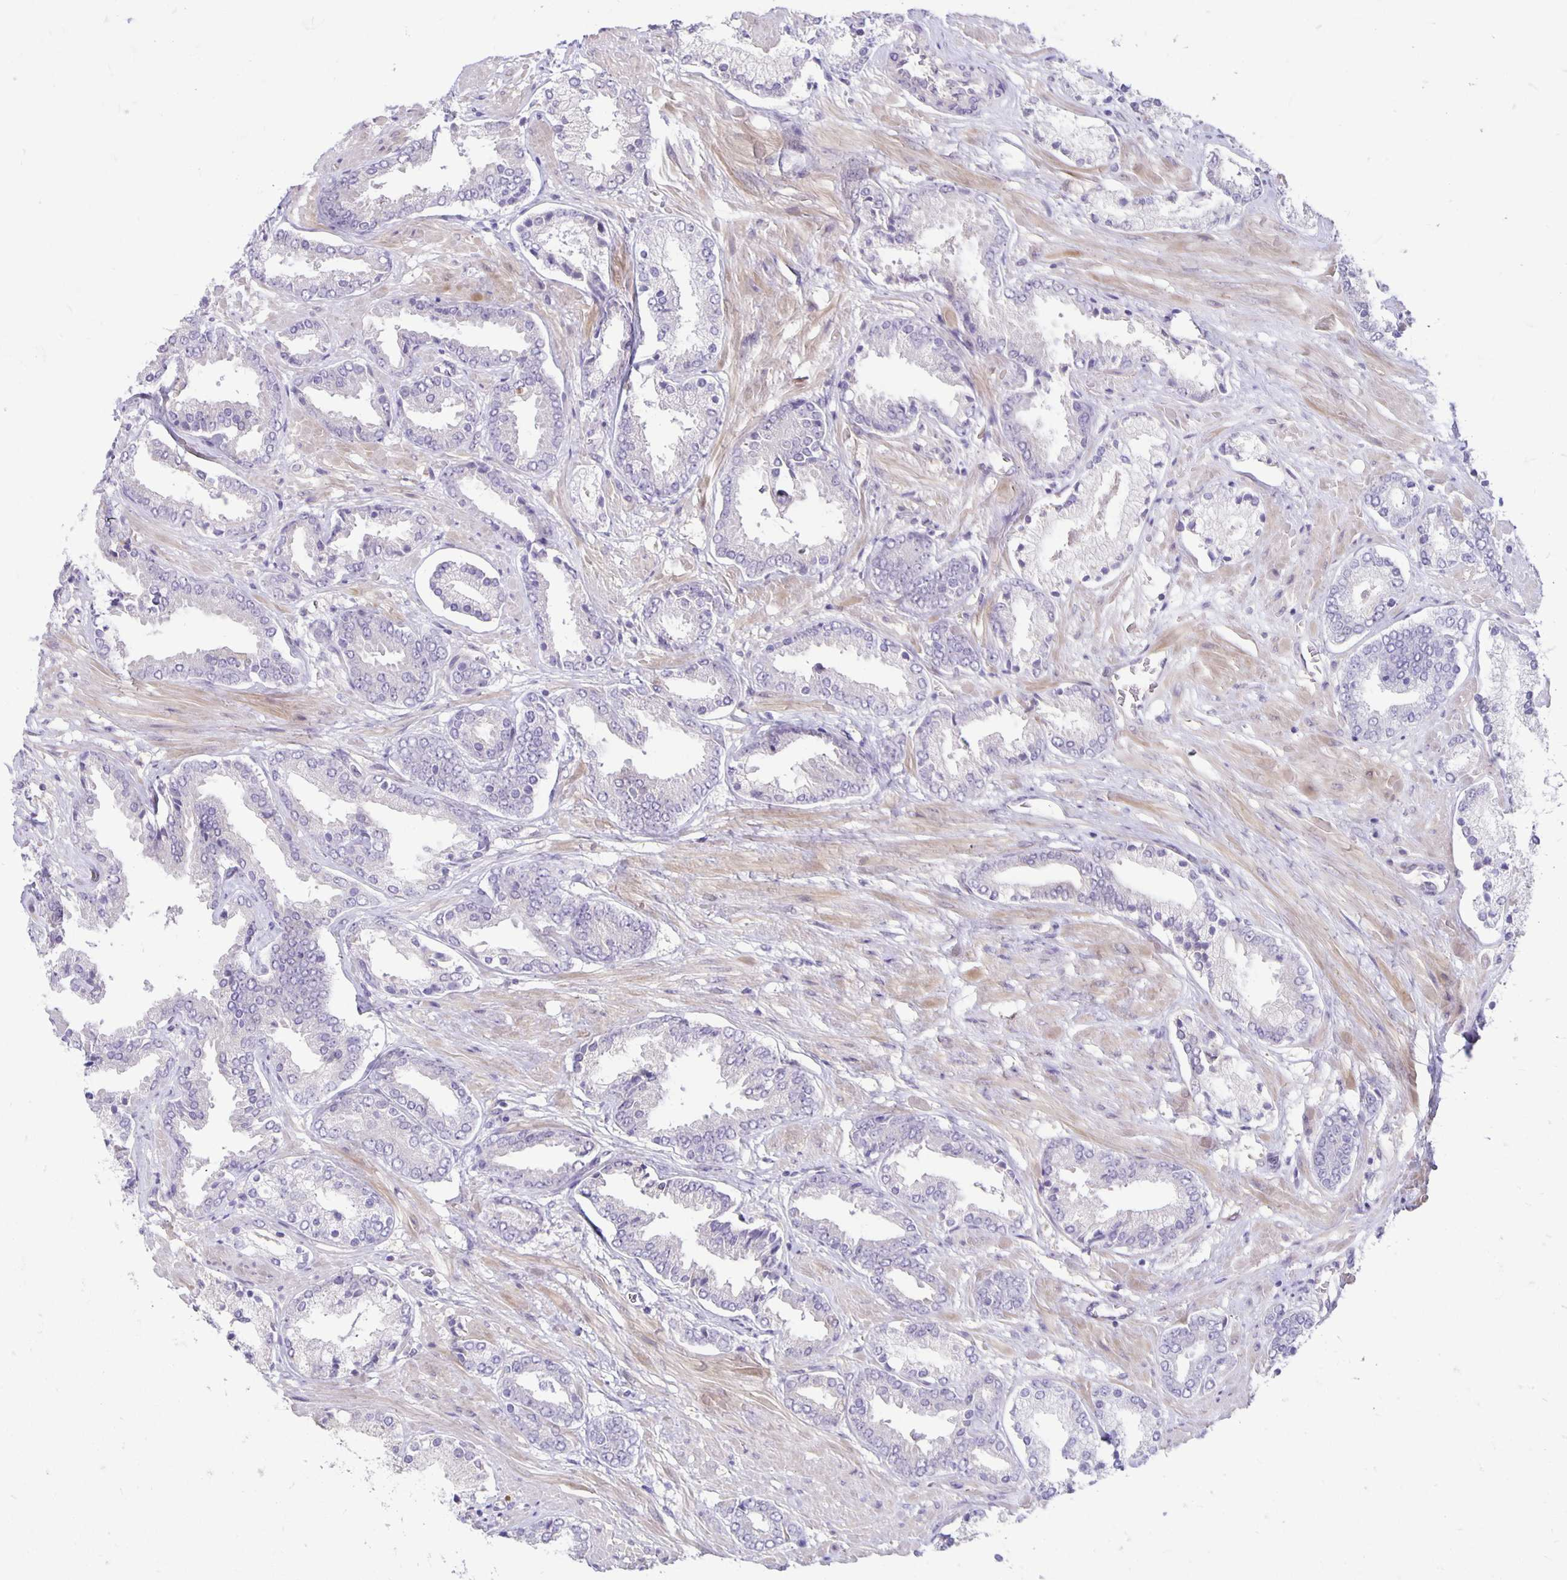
{"staining": {"intensity": "negative", "quantity": "none", "location": "none"}, "tissue": "prostate cancer", "cell_type": "Tumor cells", "image_type": "cancer", "snomed": [{"axis": "morphology", "description": "Adenocarcinoma, High grade"}, {"axis": "topography", "description": "Prostate"}], "caption": "Adenocarcinoma (high-grade) (prostate) was stained to show a protein in brown. There is no significant expression in tumor cells.", "gene": "TAX1BP3", "patient": {"sex": "male", "age": 56}}